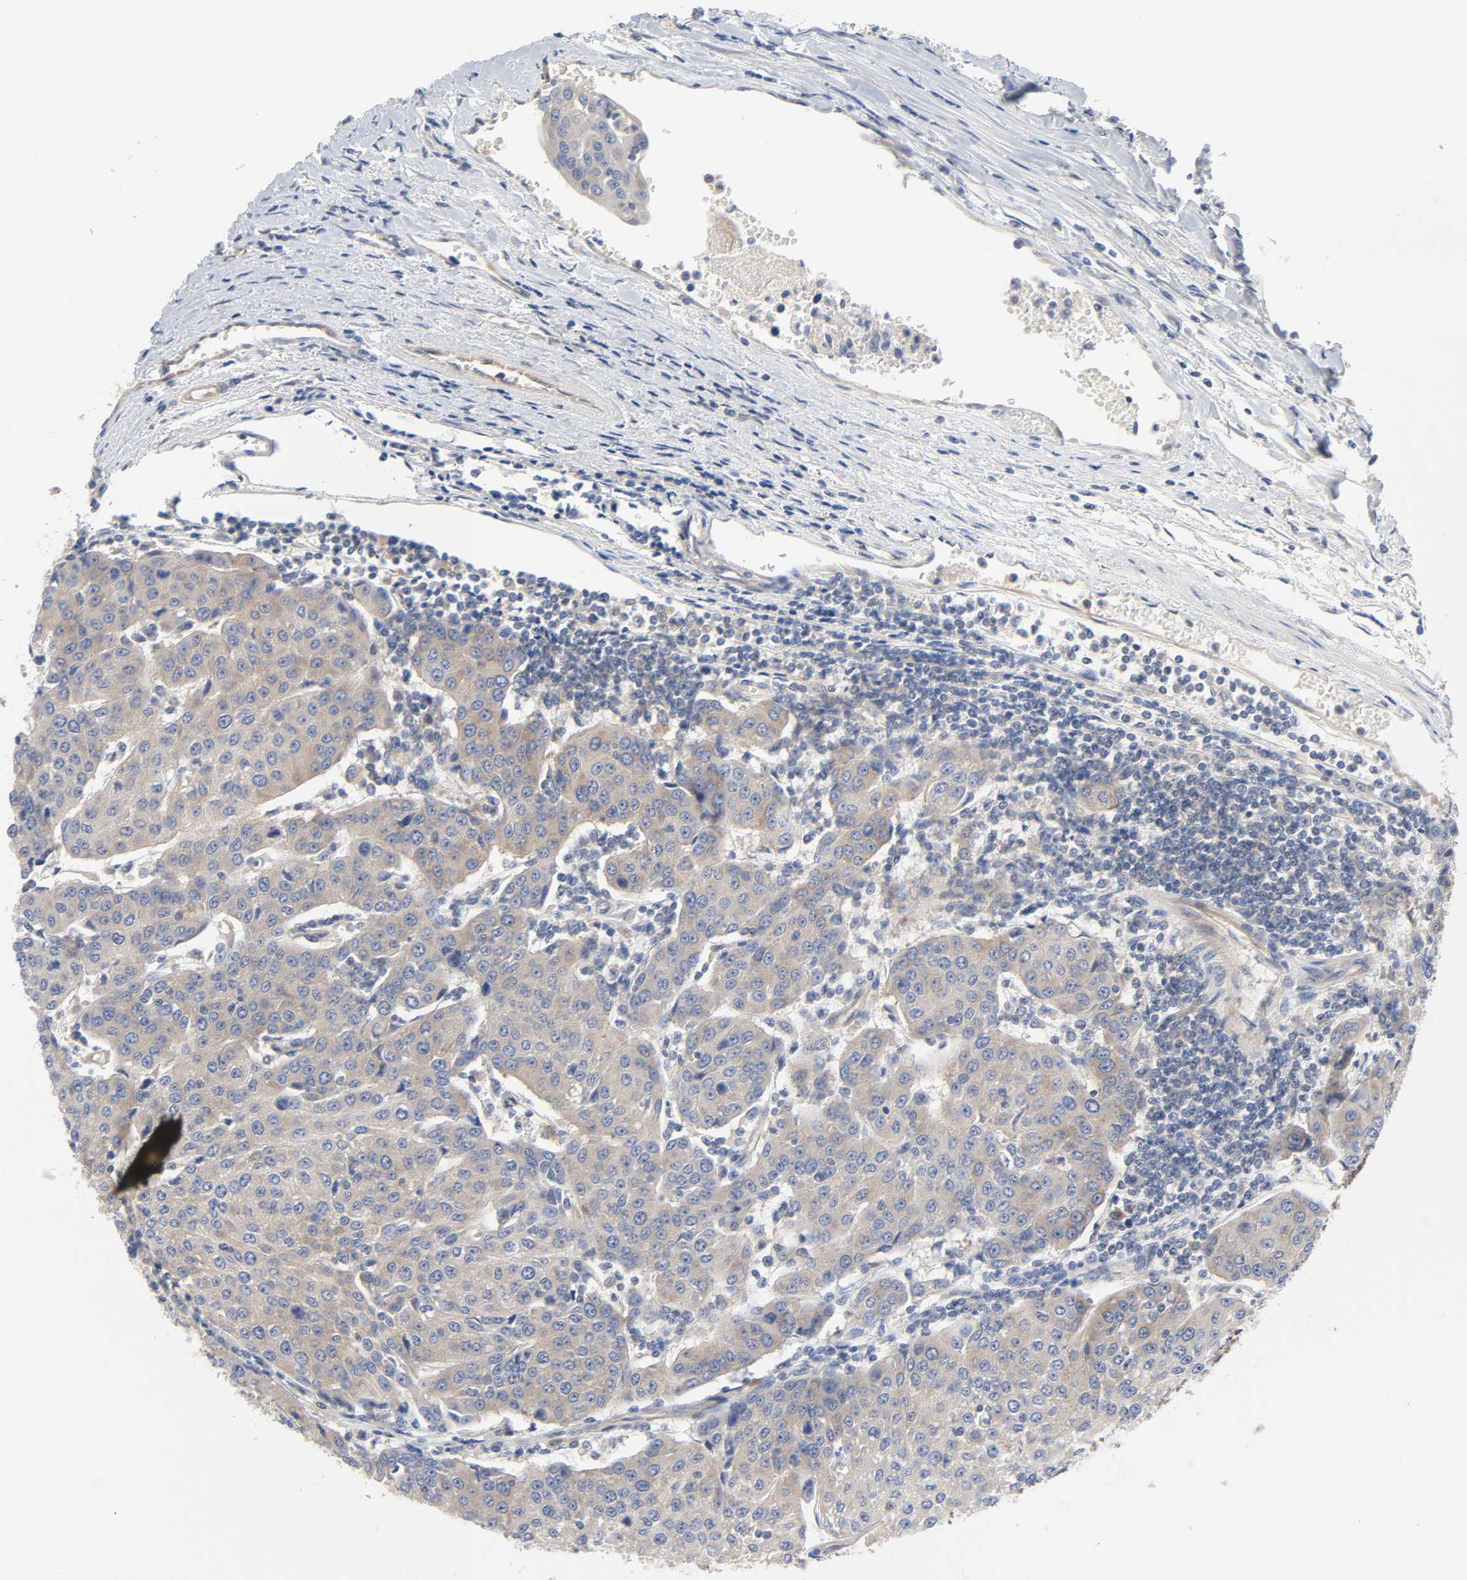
{"staining": {"intensity": "weak", "quantity": ">75%", "location": "cytoplasmic/membranous"}, "tissue": "urothelial cancer", "cell_type": "Tumor cells", "image_type": "cancer", "snomed": [{"axis": "morphology", "description": "Urothelial carcinoma, High grade"}, {"axis": "topography", "description": "Urinary bladder"}], "caption": "The micrograph displays a brown stain indicating the presence of a protein in the cytoplasmic/membranous of tumor cells in urothelial carcinoma (high-grade). Nuclei are stained in blue.", "gene": "PRKAB1", "patient": {"sex": "female", "age": 85}}